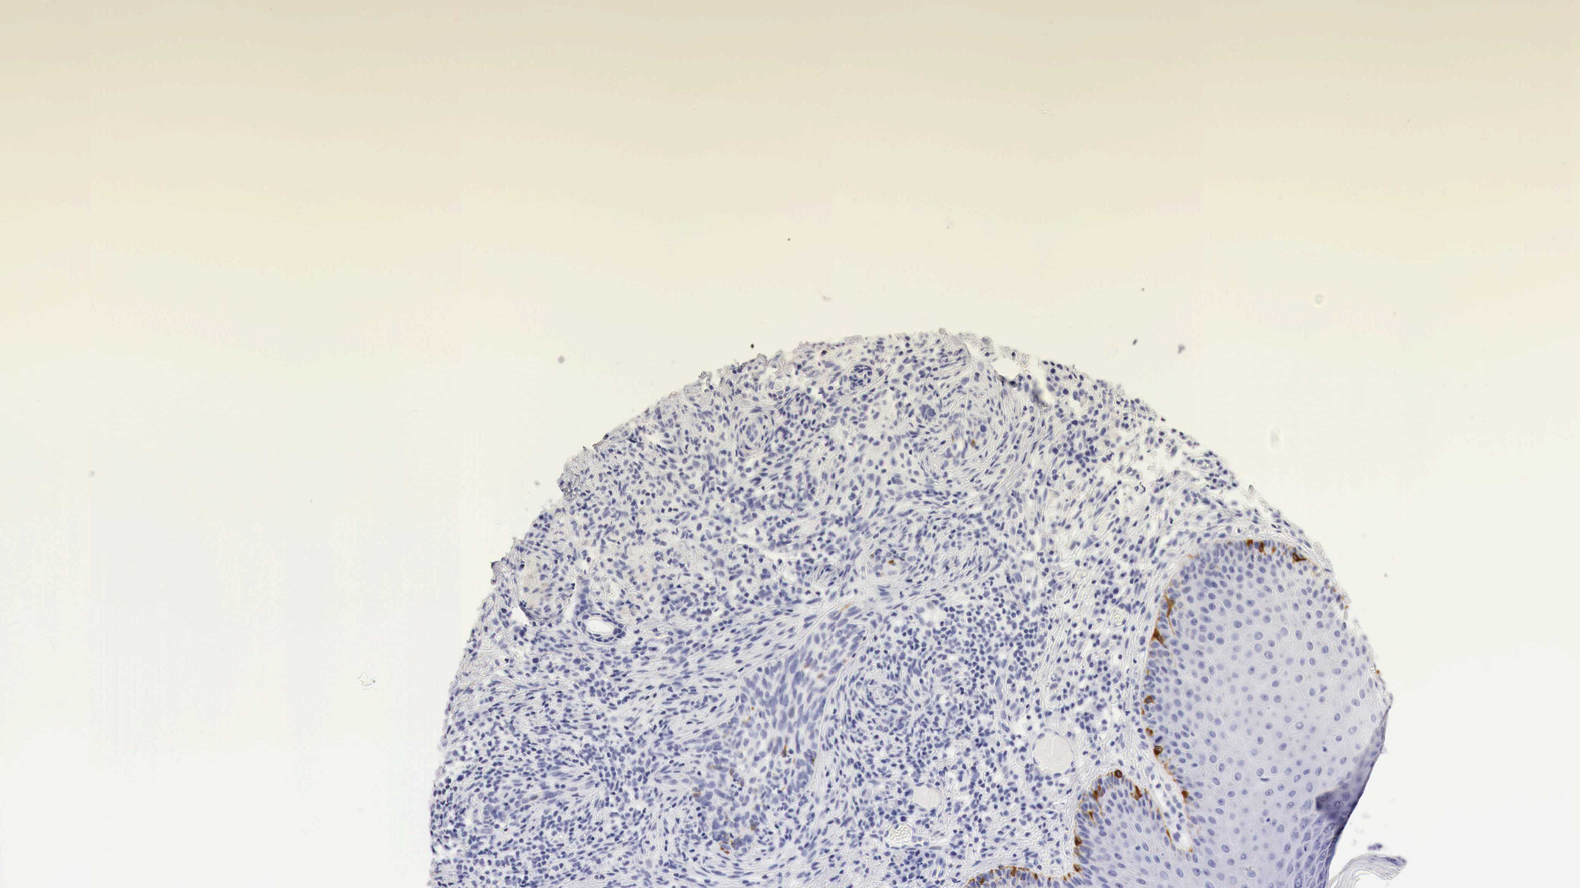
{"staining": {"intensity": "negative", "quantity": "none", "location": "none"}, "tissue": "skin cancer", "cell_type": "Tumor cells", "image_type": "cancer", "snomed": [{"axis": "morphology", "description": "Normal tissue, NOS"}, {"axis": "morphology", "description": "Basal cell carcinoma"}, {"axis": "topography", "description": "Skin"}], "caption": "Immunohistochemistry image of skin cancer (basal cell carcinoma) stained for a protein (brown), which shows no expression in tumor cells.", "gene": "TYR", "patient": {"sex": "male", "age": 74}}